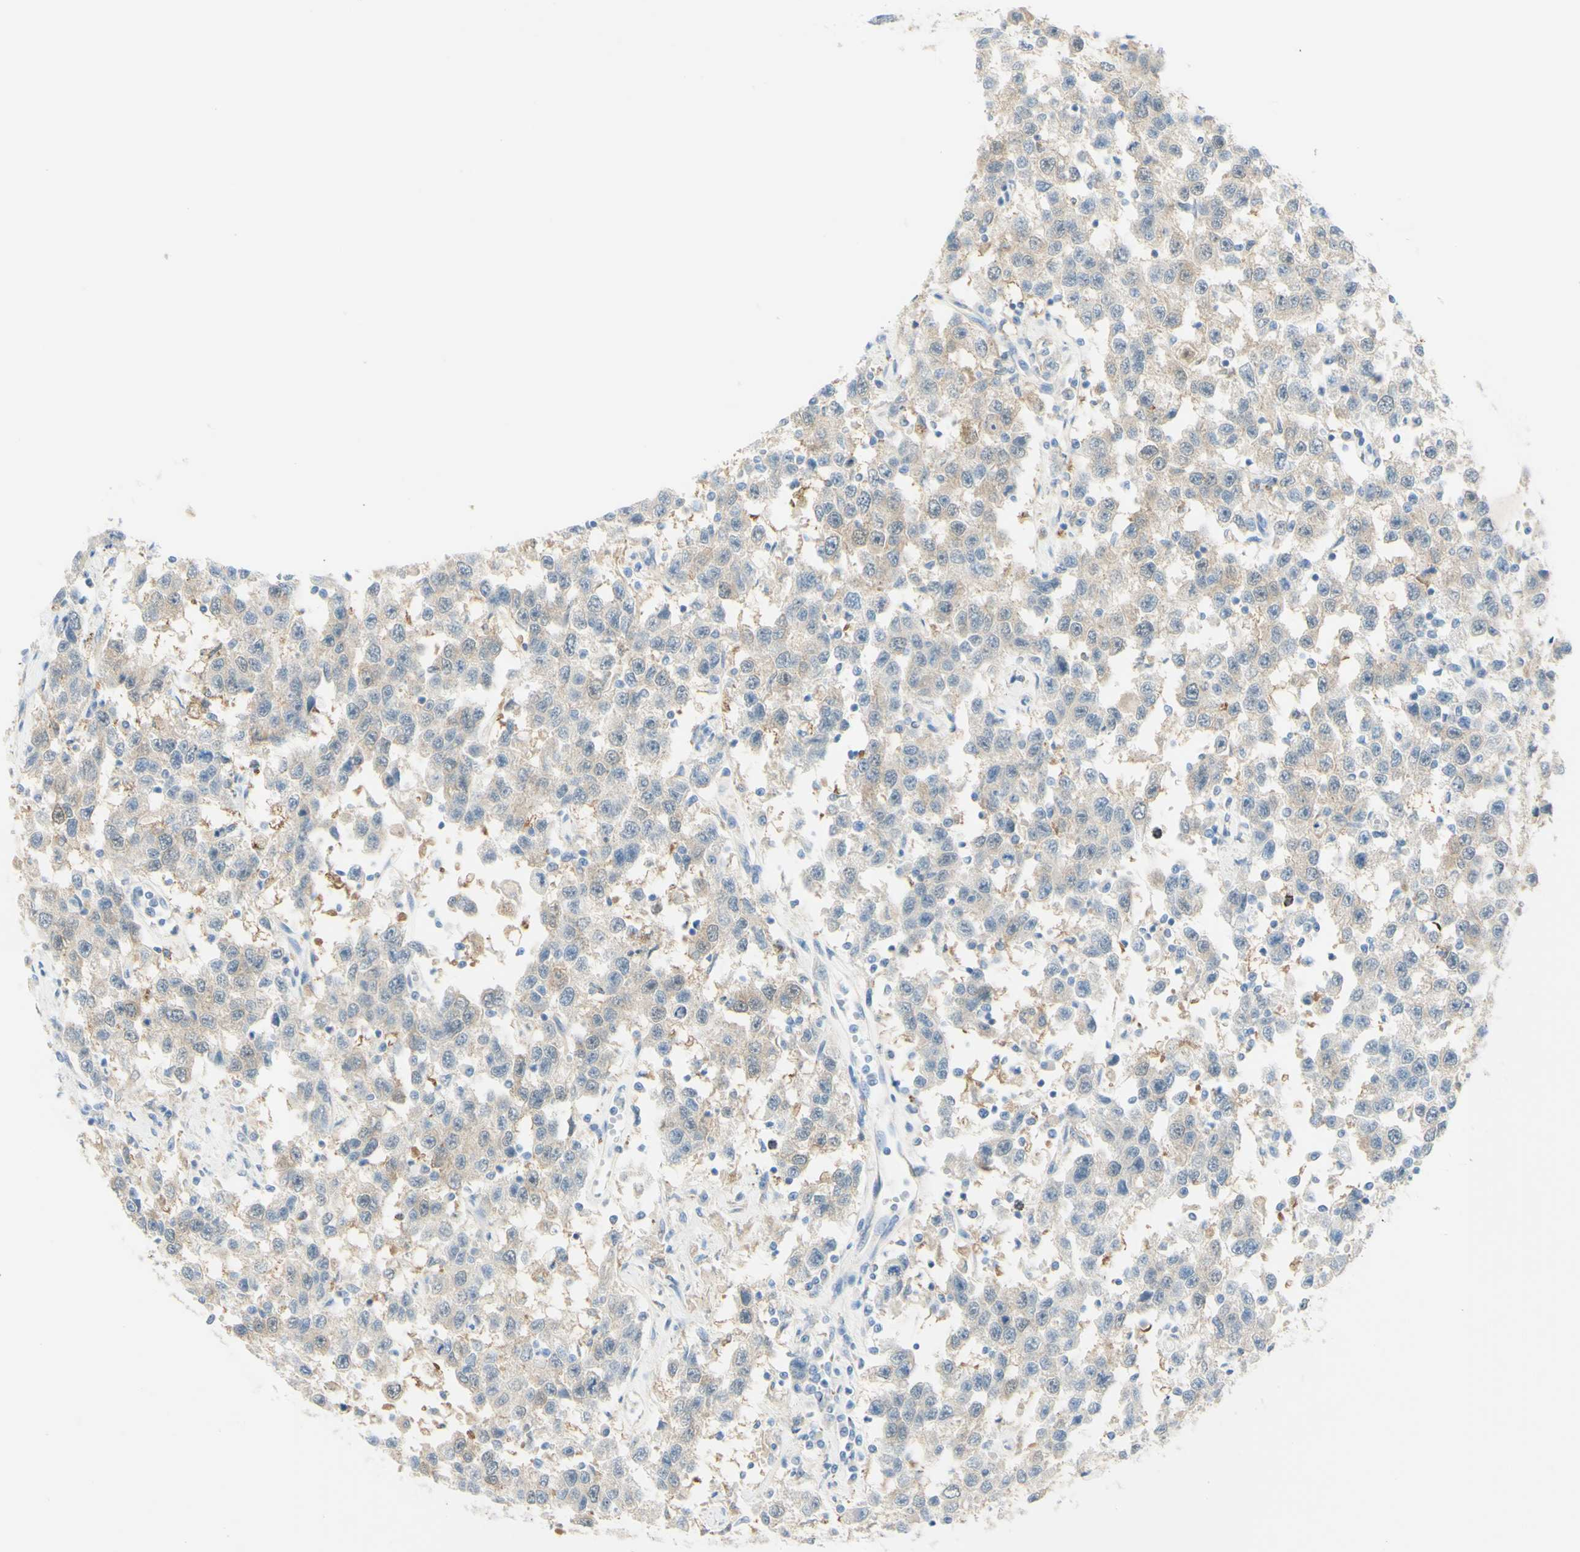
{"staining": {"intensity": "weak", "quantity": "<25%", "location": "cytoplasmic/membranous"}, "tissue": "testis cancer", "cell_type": "Tumor cells", "image_type": "cancer", "snomed": [{"axis": "morphology", "description": "Seminoma, NOS"}, {"axis": "topography", "description": "Testis"}], "caption": "Tumor cells are negative for brown protein staining in seminoma (testis).", "gene": "TSPAN1", "patient": {"sex": "male", "age": 41}}